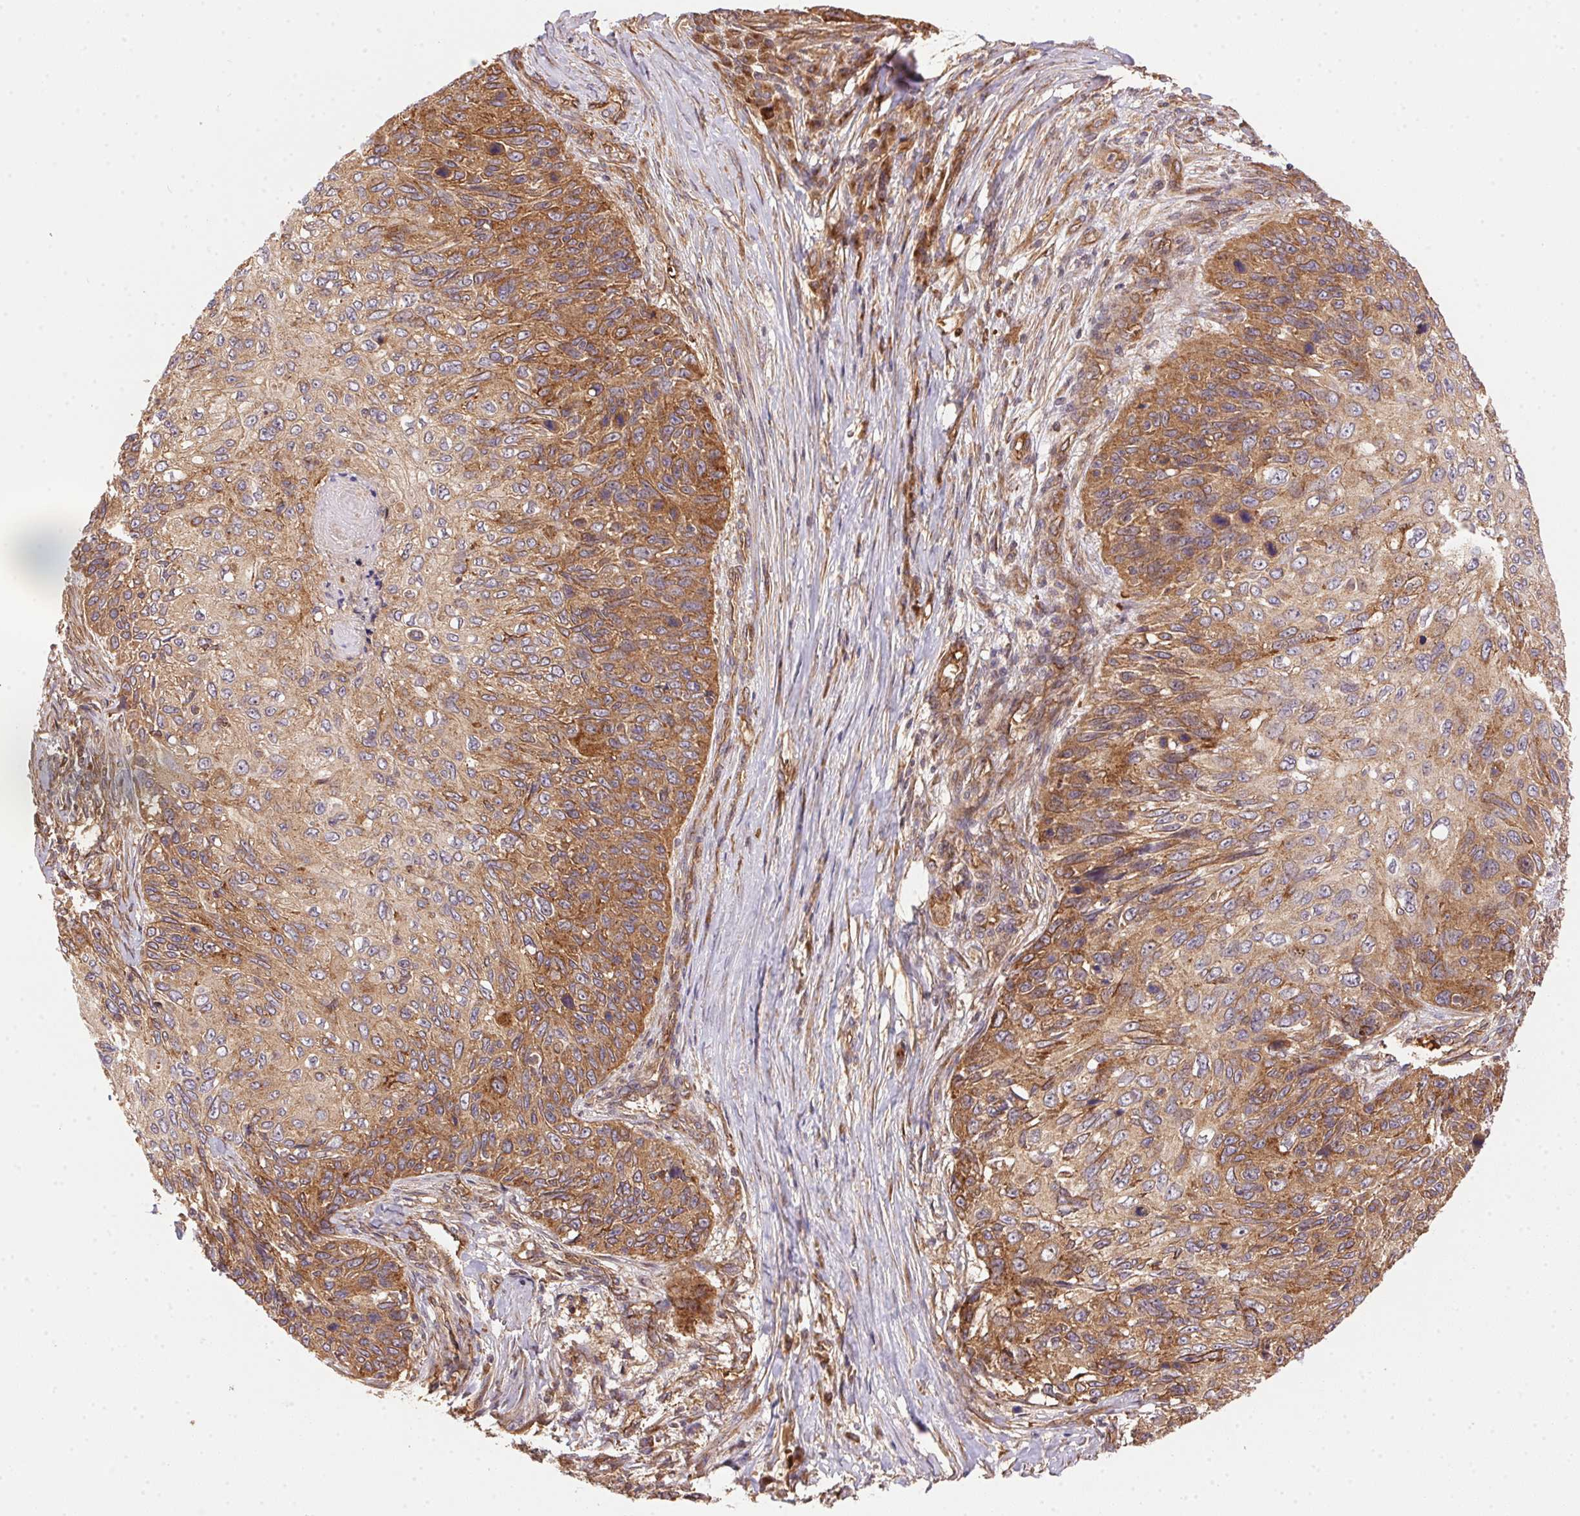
{"staining": {"intensity": "moderate", "quantity": ">75%", "location": "cytoplasmic/membranous"}, "tissue": "skin cancer", "cell_type": "Tumor cells", "image_type": "cancer", "snomed": [{"axis": "morphology", "description": "Squamous cell carcinoma, NOS"}, {"axis": "topography", "description": "Skin"}], "caption": "Immunohistochemistry micrograph of human skin cancer stained for a protein (brown), which exhibits medium levels of moderate cytoplasmic/membranous staining in approximately >75% of tumor cells.", "gene": "USE1", "patient": {"sex": "male", "age": 92}}